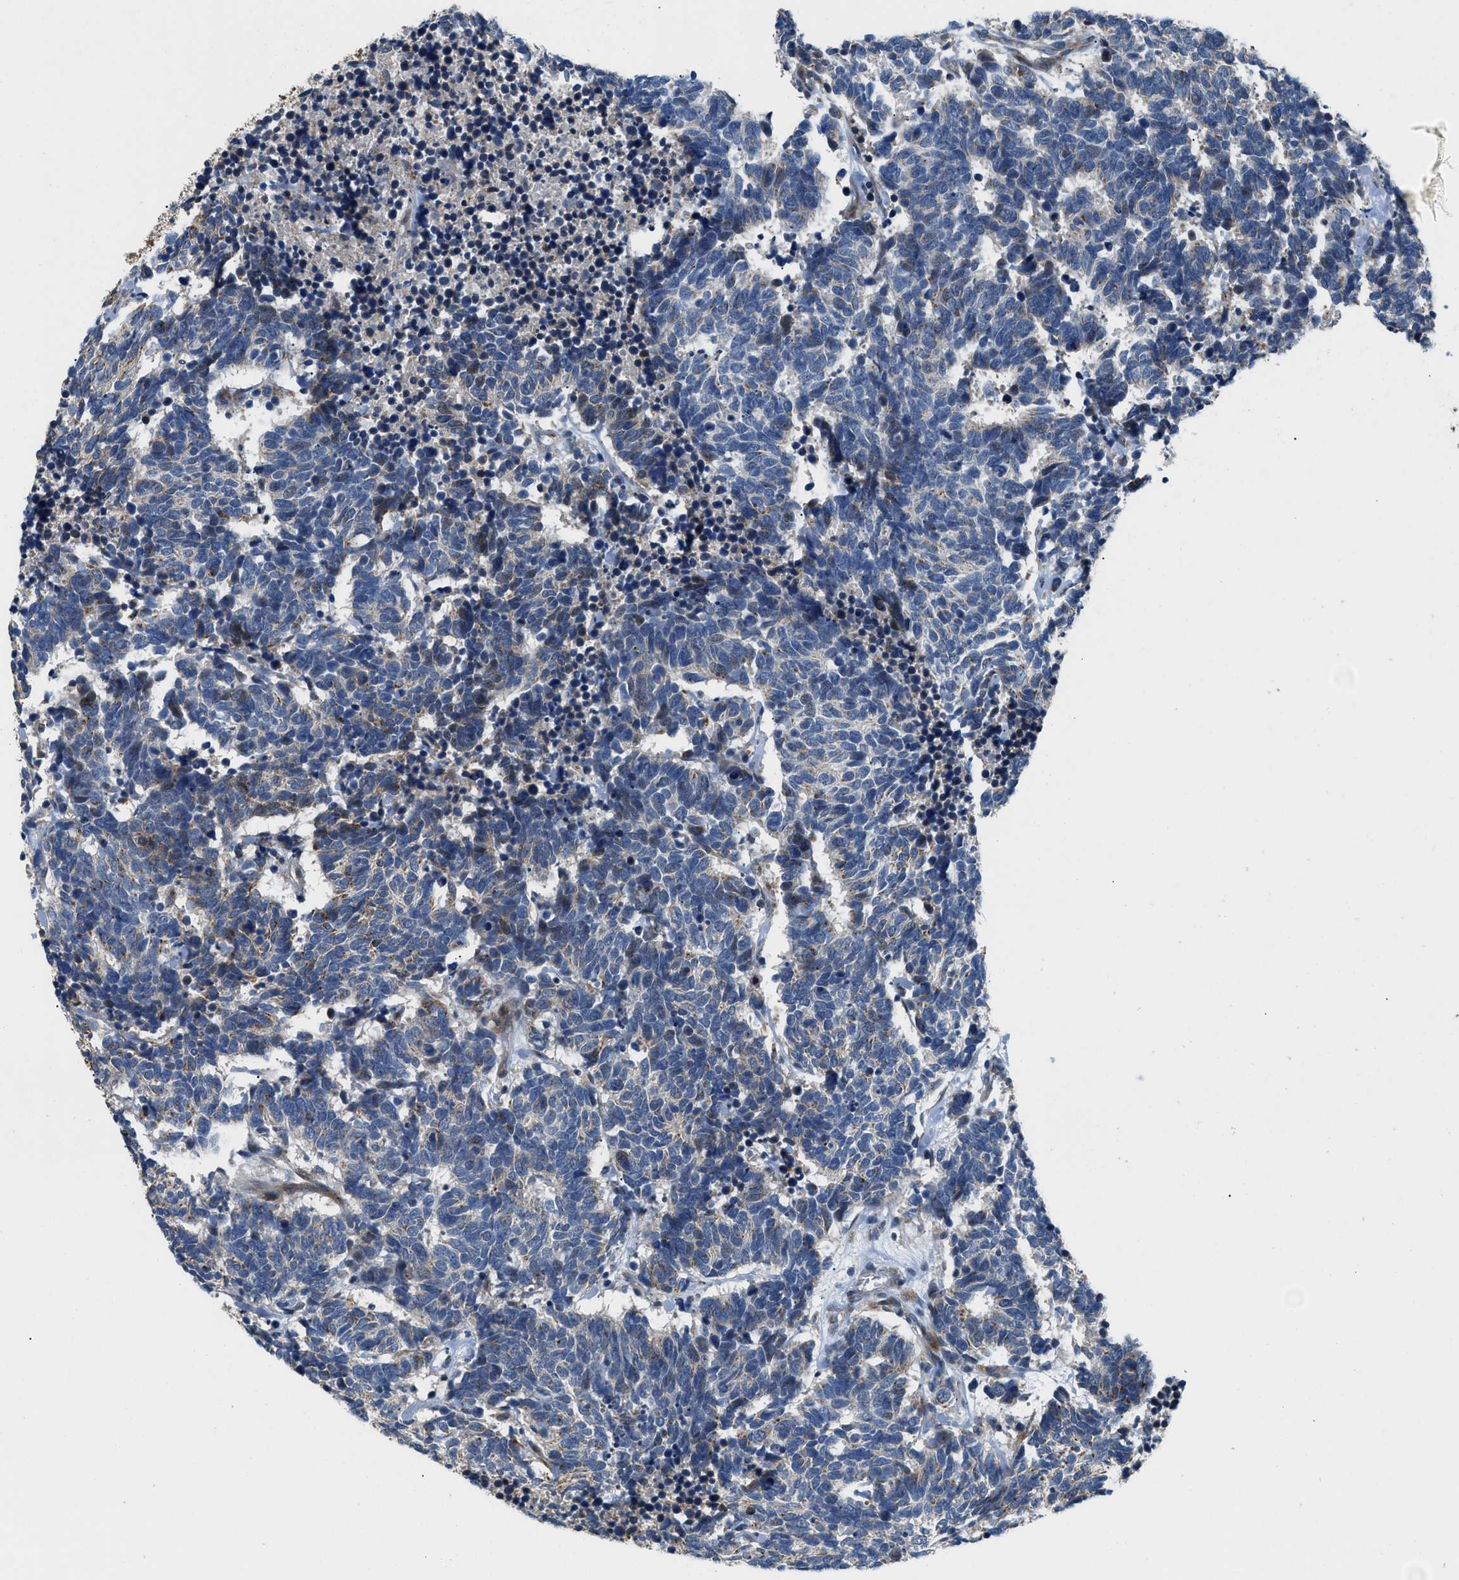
{"staining": {"intensity": "moderate", "quantity": "<25%", "location": "cytoplasmic/membranous"}, "tissue": "carcinoid", "cell_type": "Tumor cells", "image_type": "cancer", "snomed": [{"axis": "morphology", "description": "Carcinoma, NOS"}, {"axis": "morphology", "description": "Carcinoid, malignant, NOS"}, {"axis": "topography", "description": "Urinary bladder"}], "caption": "Carcinoid stained for a protein (brown) exhibits moderate cytoplasmic/membranous positive expression in approximately <25% of tumor cells.", "gene": "FUT8", "patient": {"sex": "male", "age": 57}}